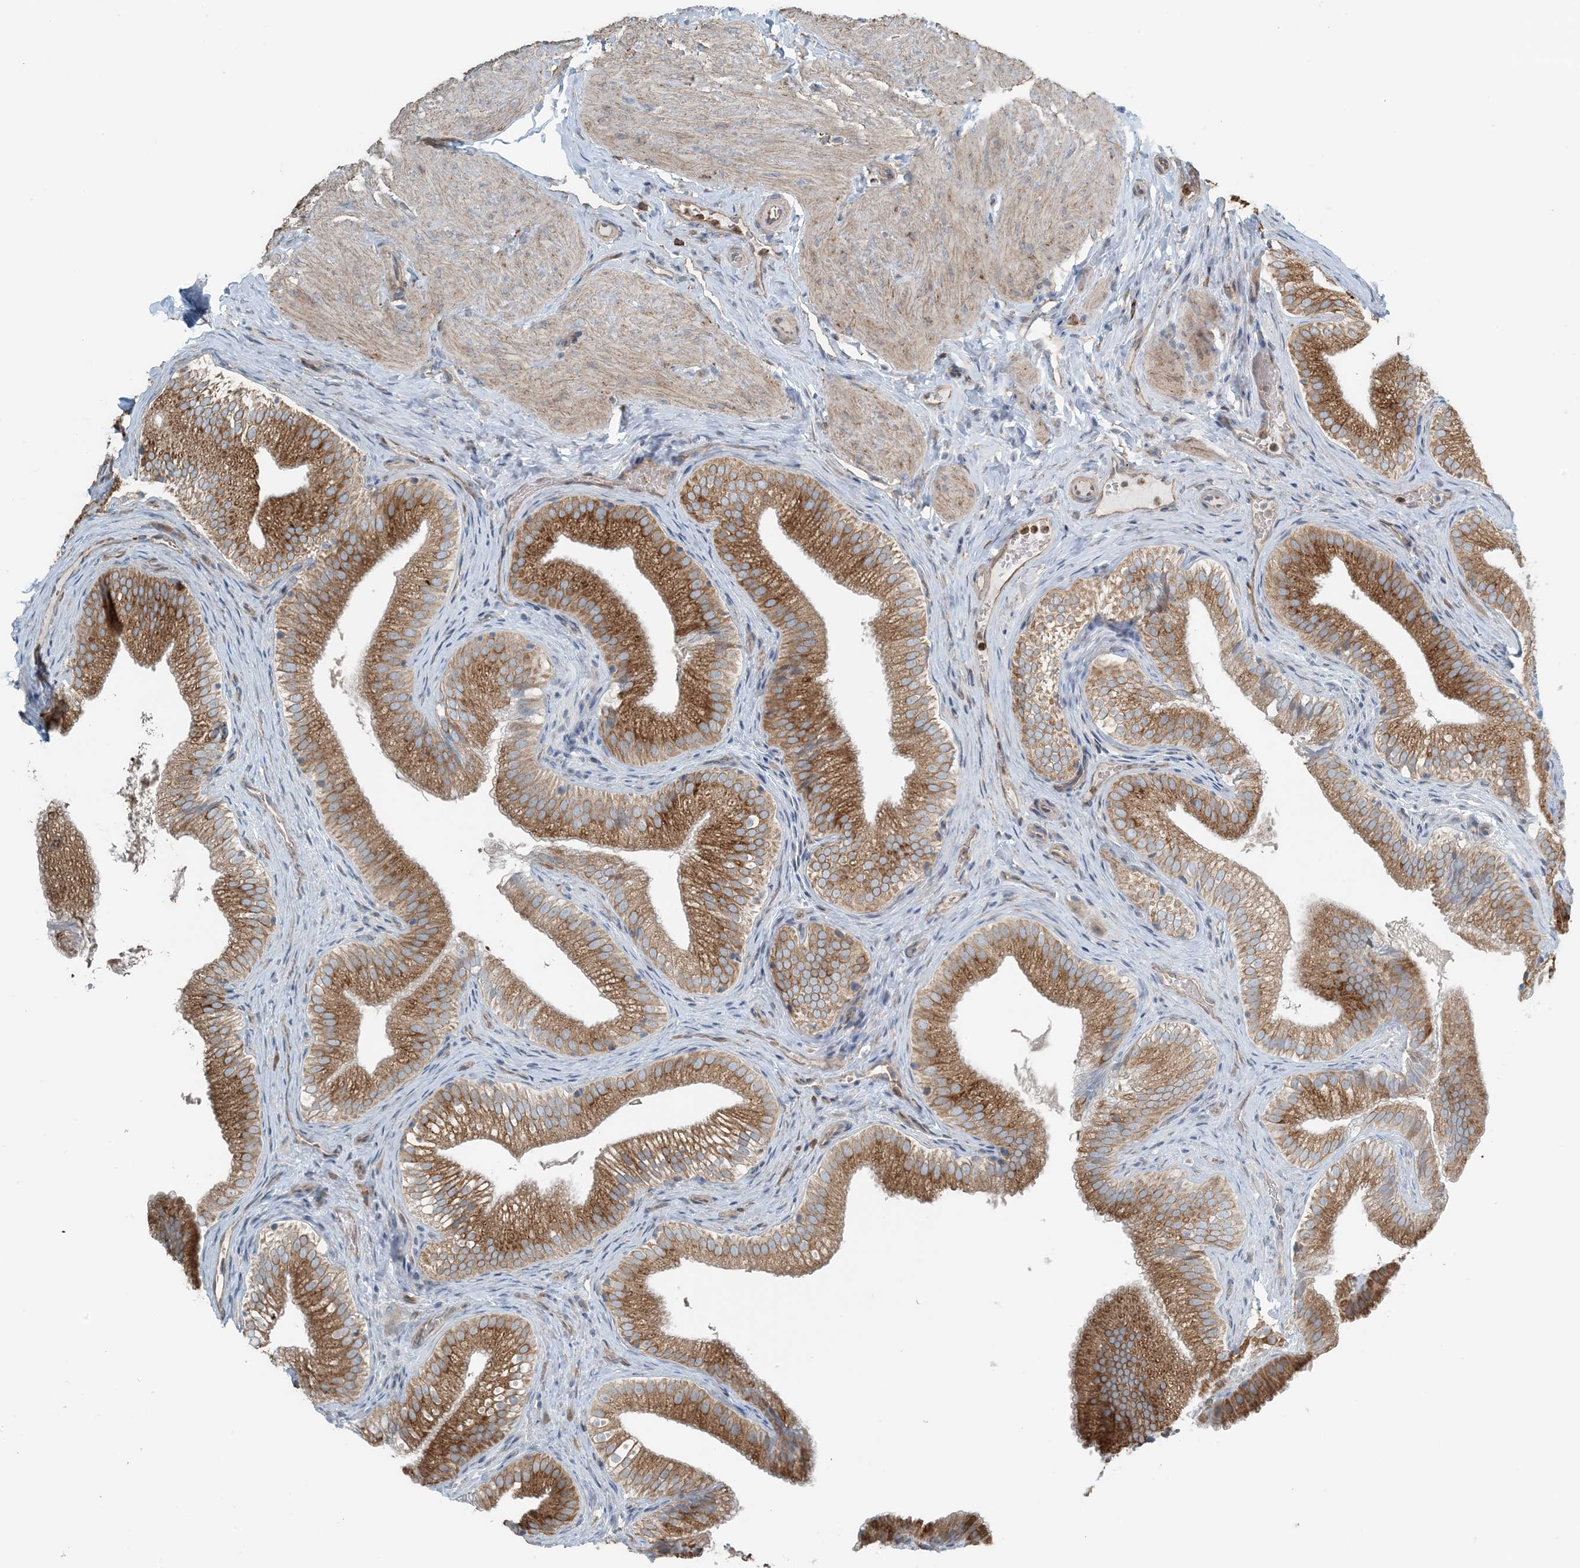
{"staining": {"intensity": "strong", "quantity": "25%-75%", "location": "cytoplasmic/membranous"}, "tissue": "gallbladder", "cell_type": "Glandular cells", "image_type": "normal", "snomed": [{"axis": "morphology", "description": "Normal tissue, NOS"}, {"axis": "topography", "description": "Gallbladder"}], "caption": "Benign gallbladder exhibits strong cytoplasmic/membranous positivity in about 25%-75% of glandular cells The protein is shown in brown color, while the nuclei are stained blue..", "gene": "CERKL", "patient": {"sex": "female", "age": 30}}